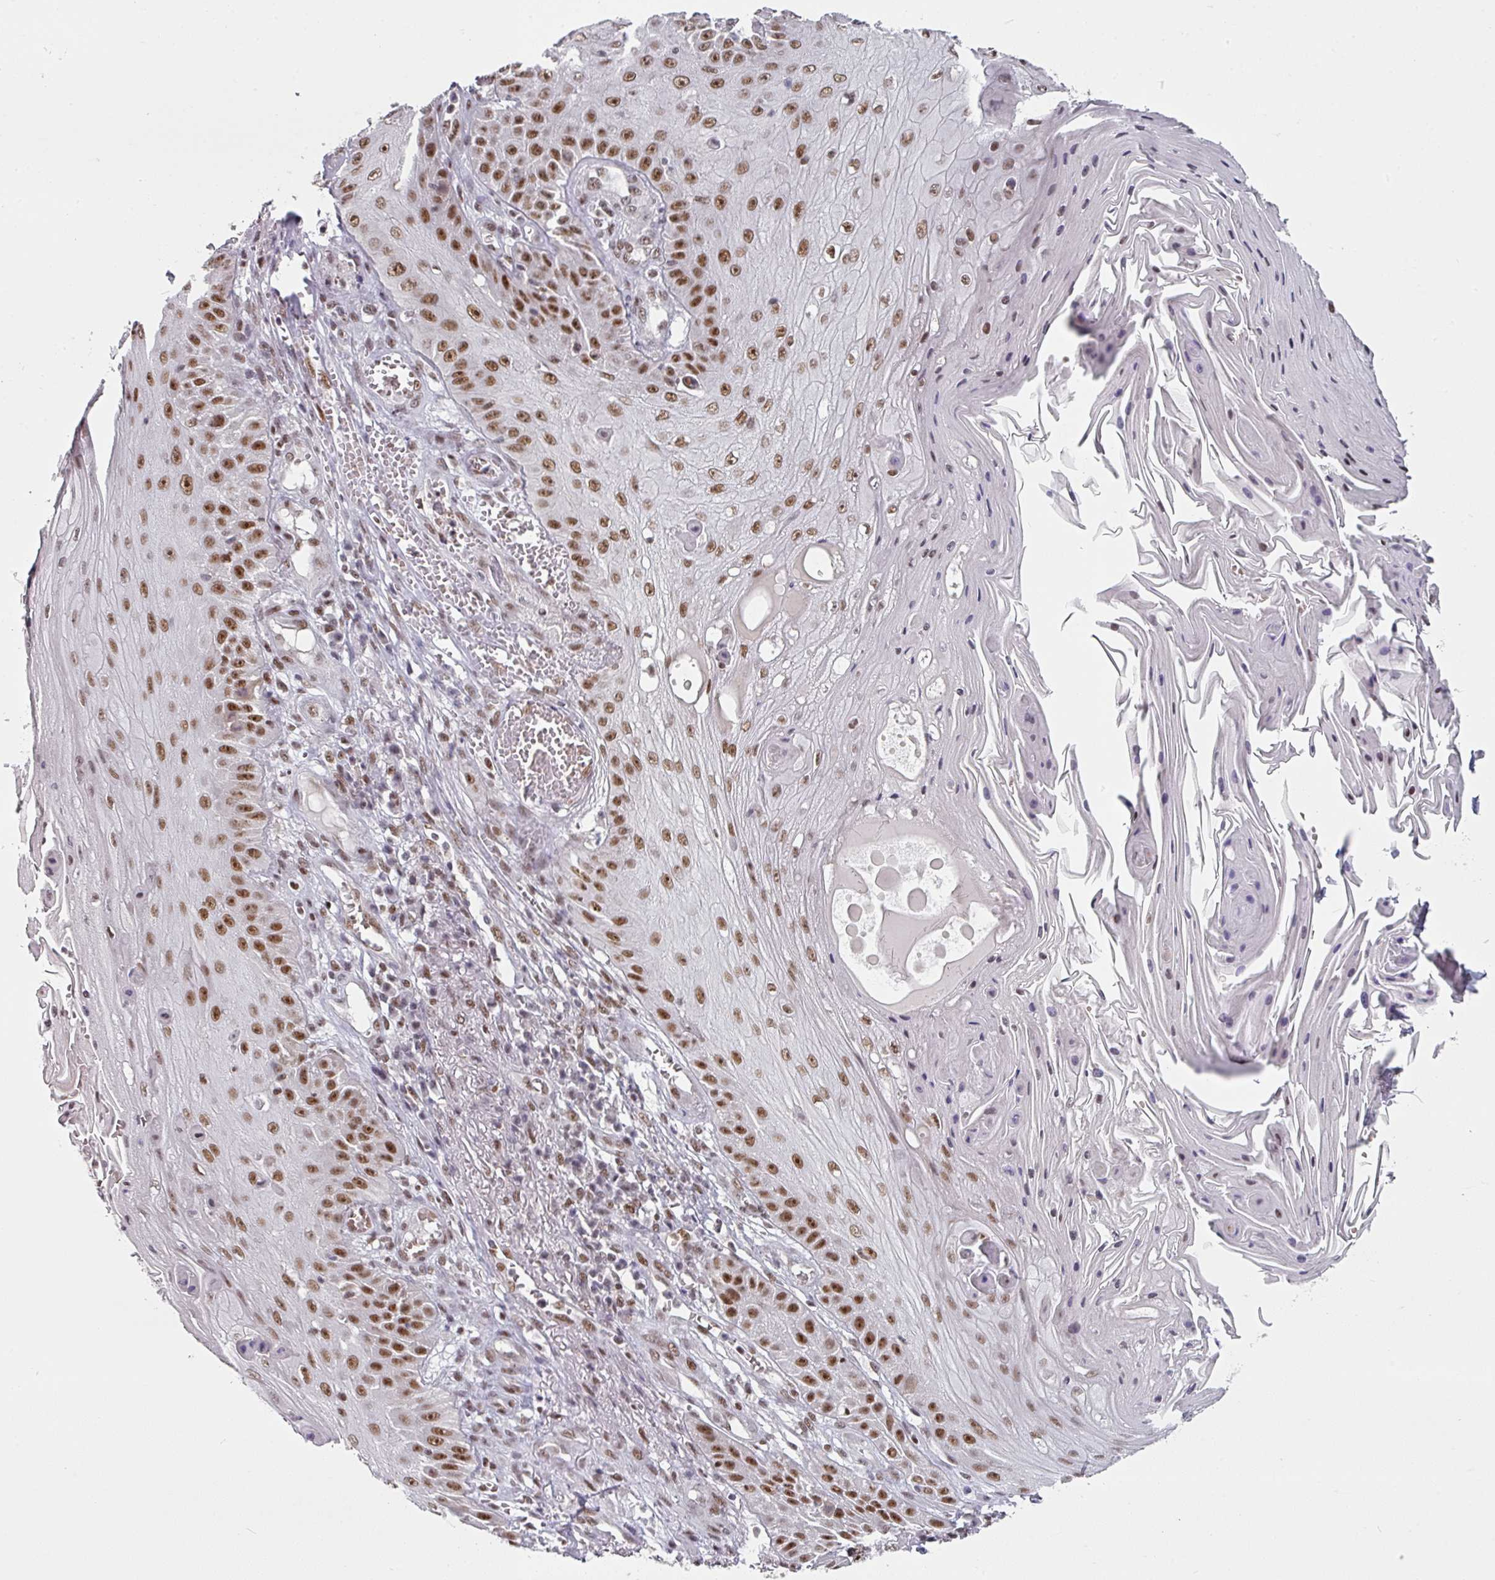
{"staining": {"intensity": "moderate", "quantity": ">75%", "location": "nuclear"}, "tissue": "skin cancer", "cell_type": "Tumor cells", "image_type": "cancer", "snomed": [{"axis": "morphology", "description": "Squamous cell carcinoma, NOS"}, {"axis": "topography", "description": "Skin"}], "caption": "IHC (DAB) staining of human skin cancer exhibits moderate nuclear protein expression in about >75% of tumor cells. (DAB (3,3'-diaminobenzidine) IHC with brightfield microscopy, high magnification).", "gene": "RAD50", "patient": {"sex": "male", "age": 70}}